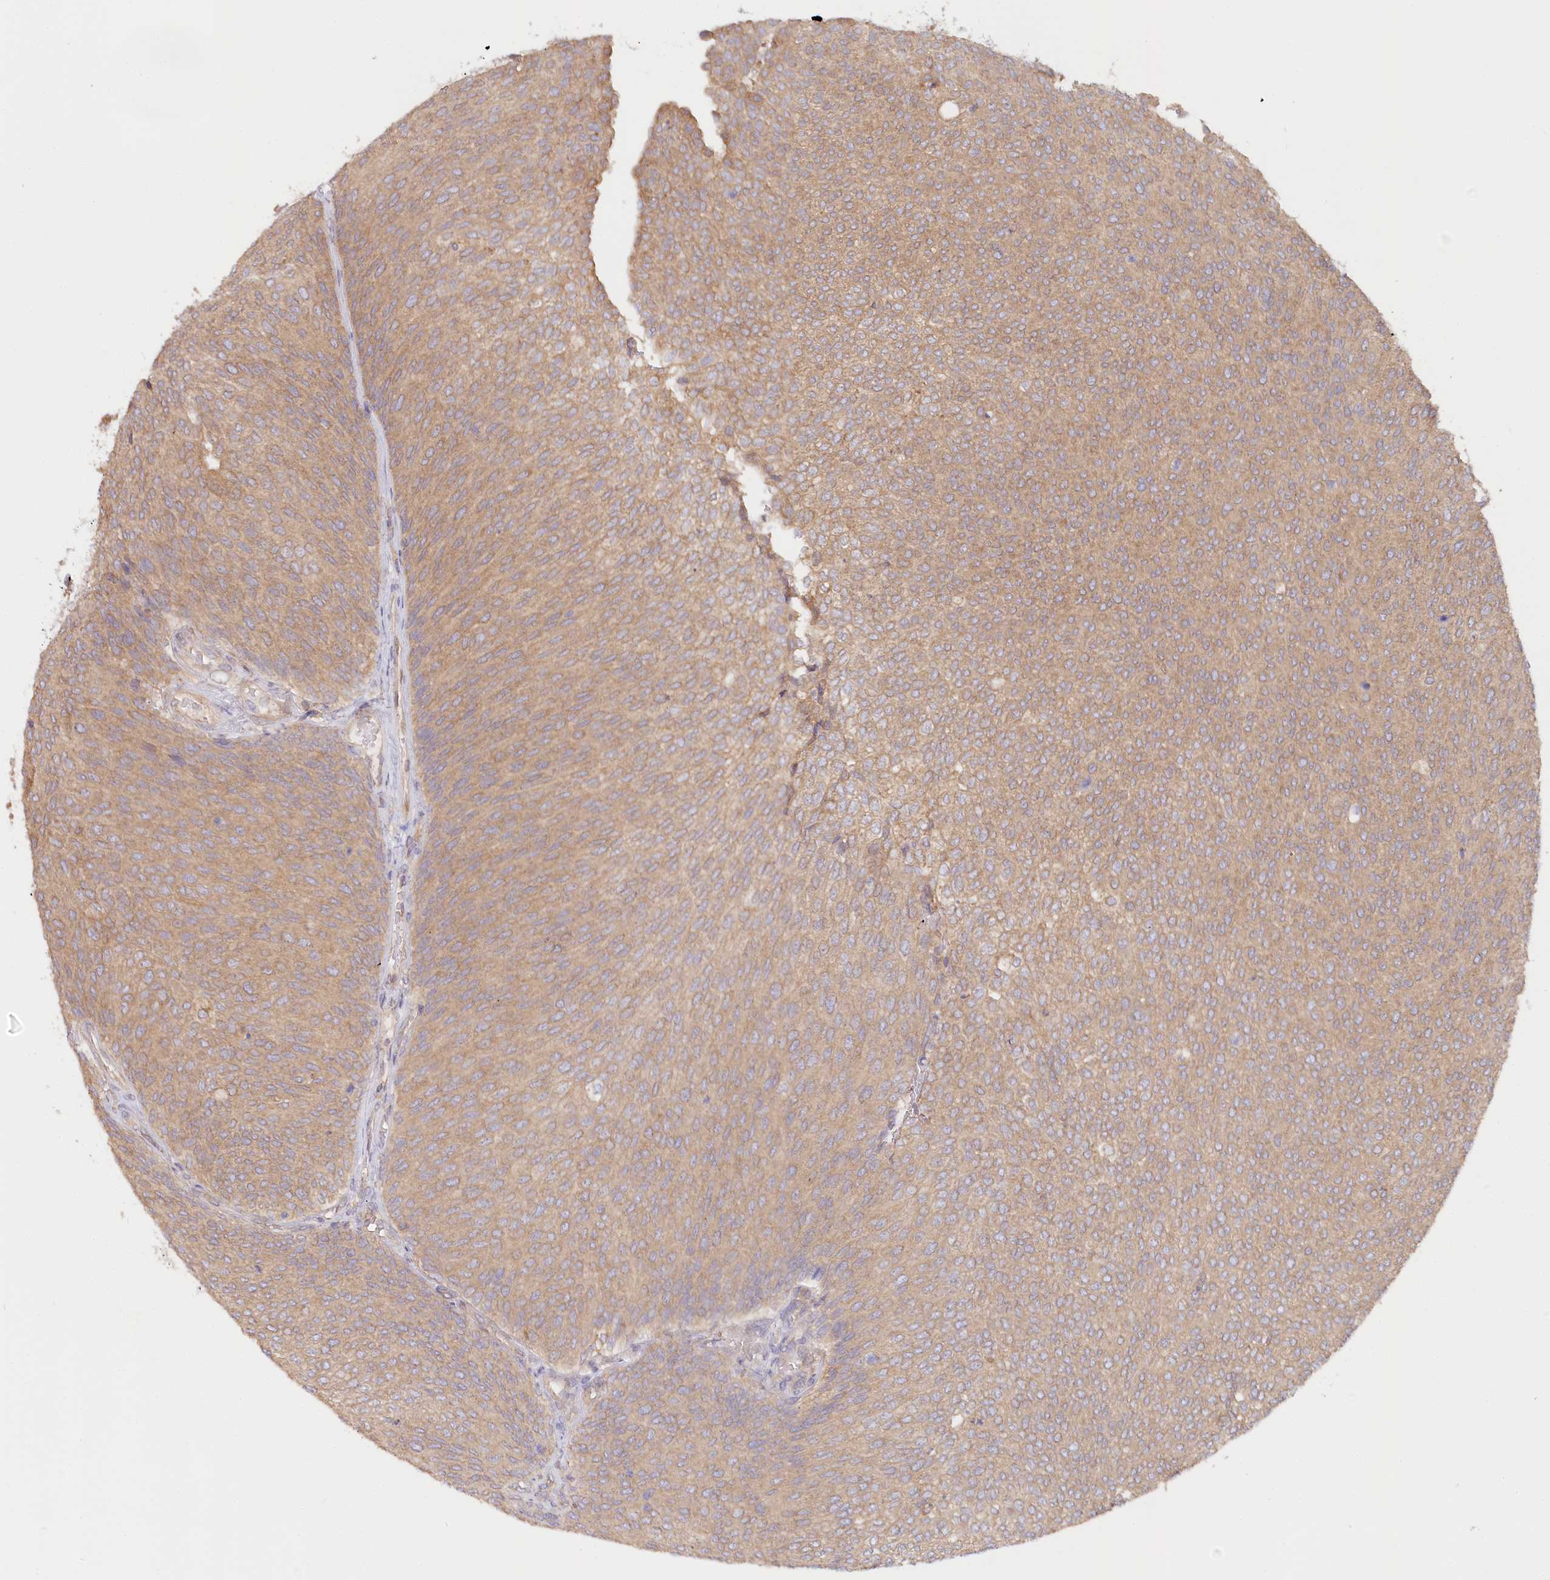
{"staining": {"intensity": "moderate", "quantity": ">75%", "location": "cytoplasmic/membranous"}, "tissue": "urothelial cancer", "cell_type": "Tumor cells", "image_type": "cancer", "snomed": [{"axis": "morphology", "description": "Urothelial carcinoma, Low grade"}, {"axis": "topography", "description": "Urinary bladder"}], "caption": "Human low-grade urothelial carcinoma stained for a protein (brown) reveals moderate cytoplasmic/membranous positive staining in about >75% of tumor cells.", "gene": "PAIP2", "patient": {"sex": "female", "age": 79}}